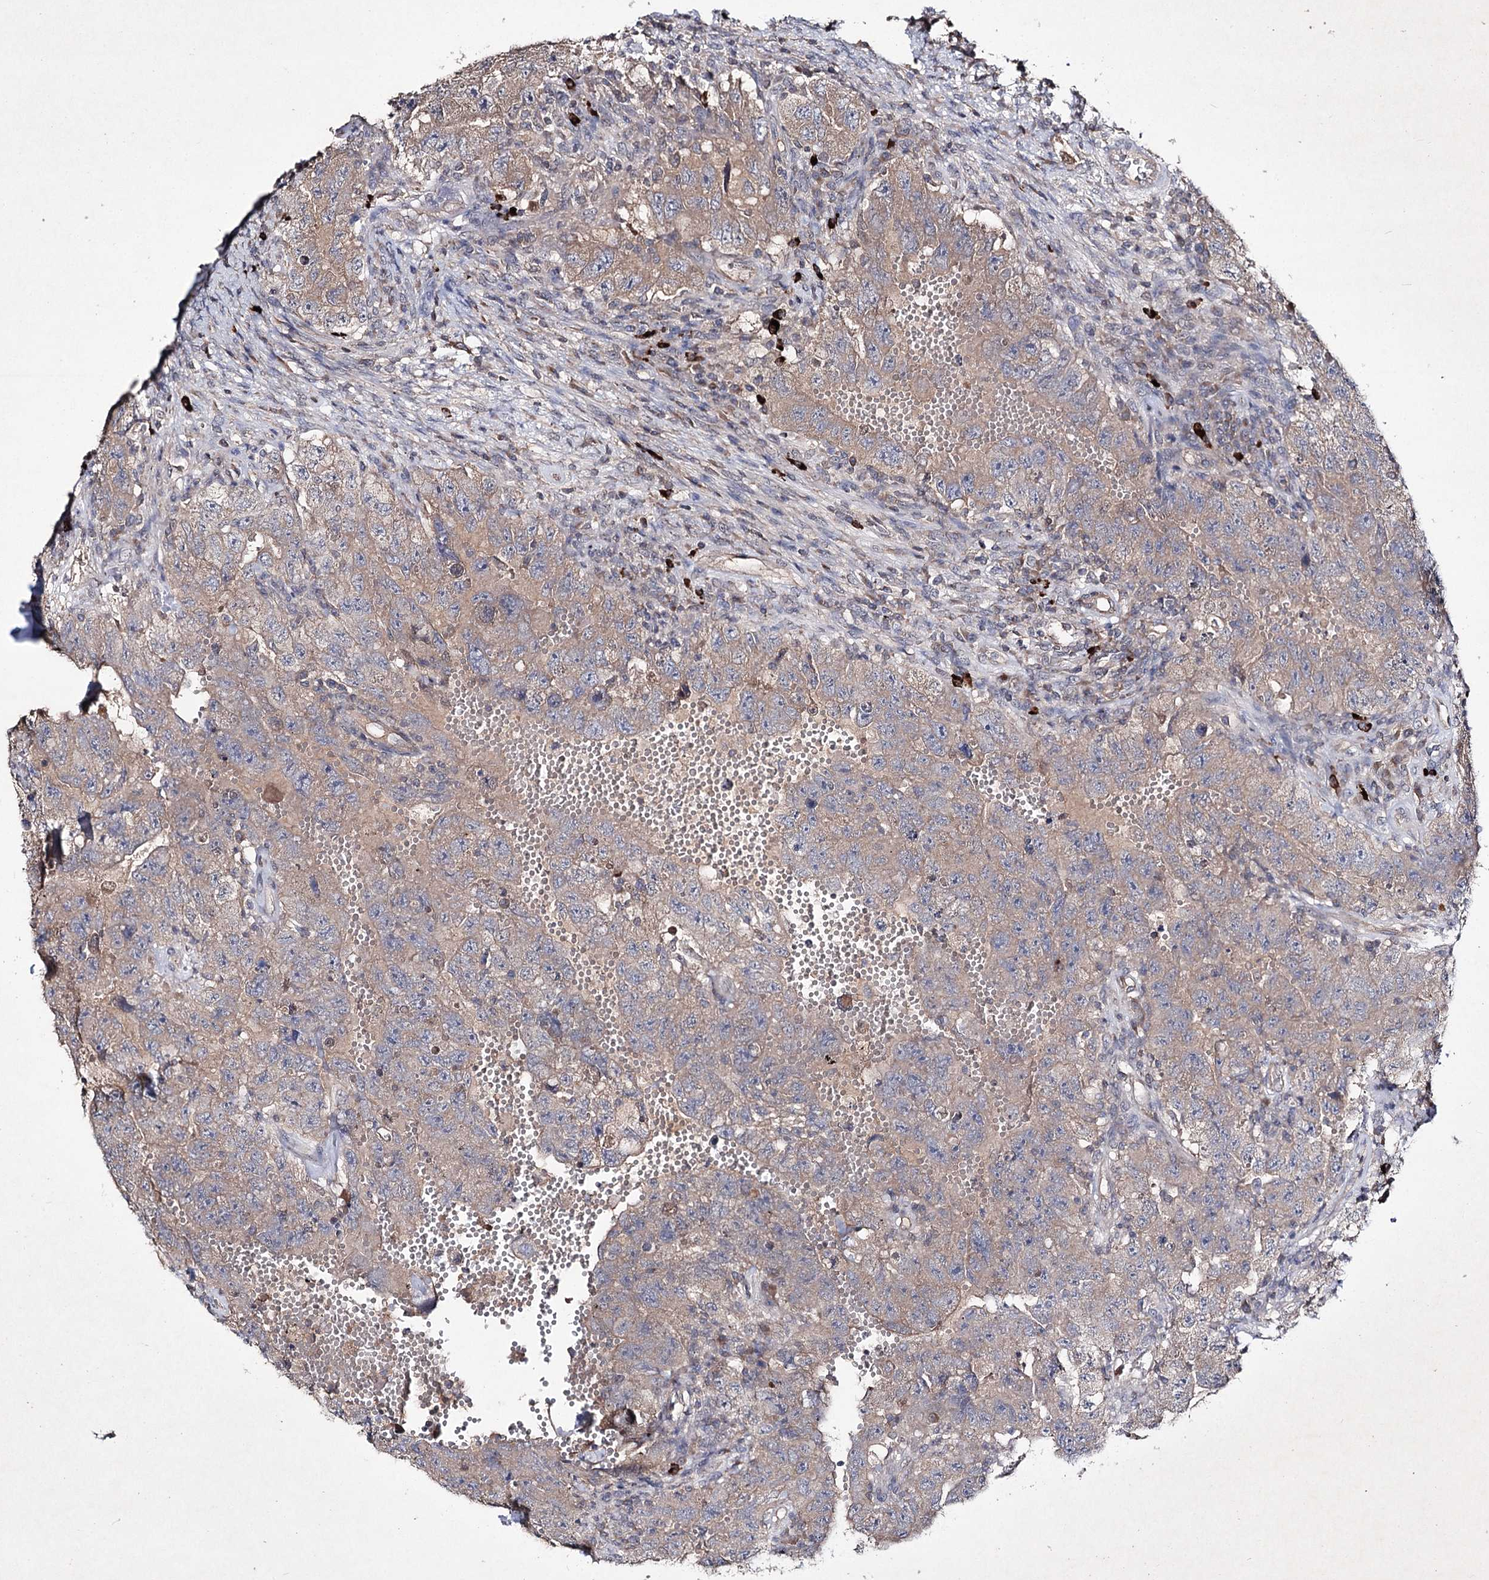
{"staining": {"intensity": "weak", "quantity": "<25%", "location": "cytoplasmic/membranous"}, "tissue": "testis cancer", "cell_type": "Tumor cells", "image_type": "cancer", "snomed": [{"axis": "morphology", "description": "Carcinoma, Embryonal, NOS"}, {"axis": "topography", "description": "Testis"}], "caption": "Embryonal carcinoma (testis) was stained to show a protein in brown. There is no significant positivity in tumor cells.", "gene": "SEMA4G", "patient": {"sex": "male", "age": 26}}